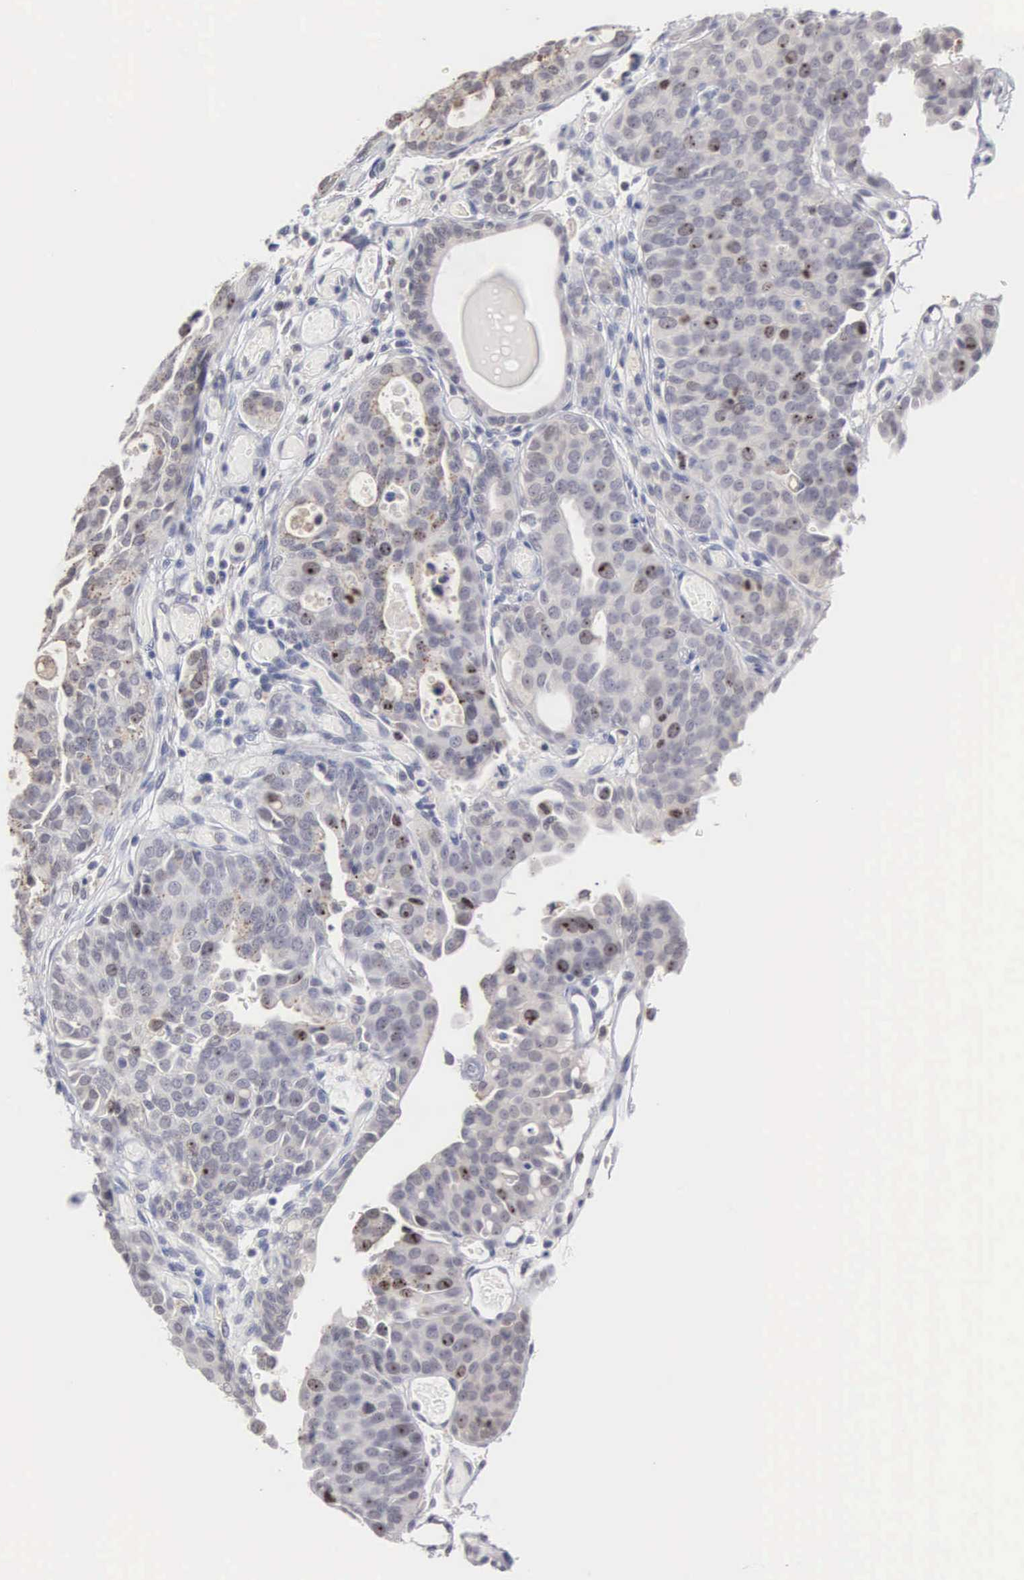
{"staining": {"intensity": "negative", "quantity": "none", "location": "none"}, "tissue": "urothelial cancer", "cell_type": "Tumor cells", "image_type": "cancer", "snomed": [{"axis": "morphology", "description": "Urothelial carcinoma, High grade"}, {"axis": "topography", "description": "Urinary bladder"}], "caption": "High-grade urothelial carcinoma stained for a protein using IHC exhibits no staining tumor cells.", "gene": "KDM6A", "patient": {"sex": "male", "age": 78}}